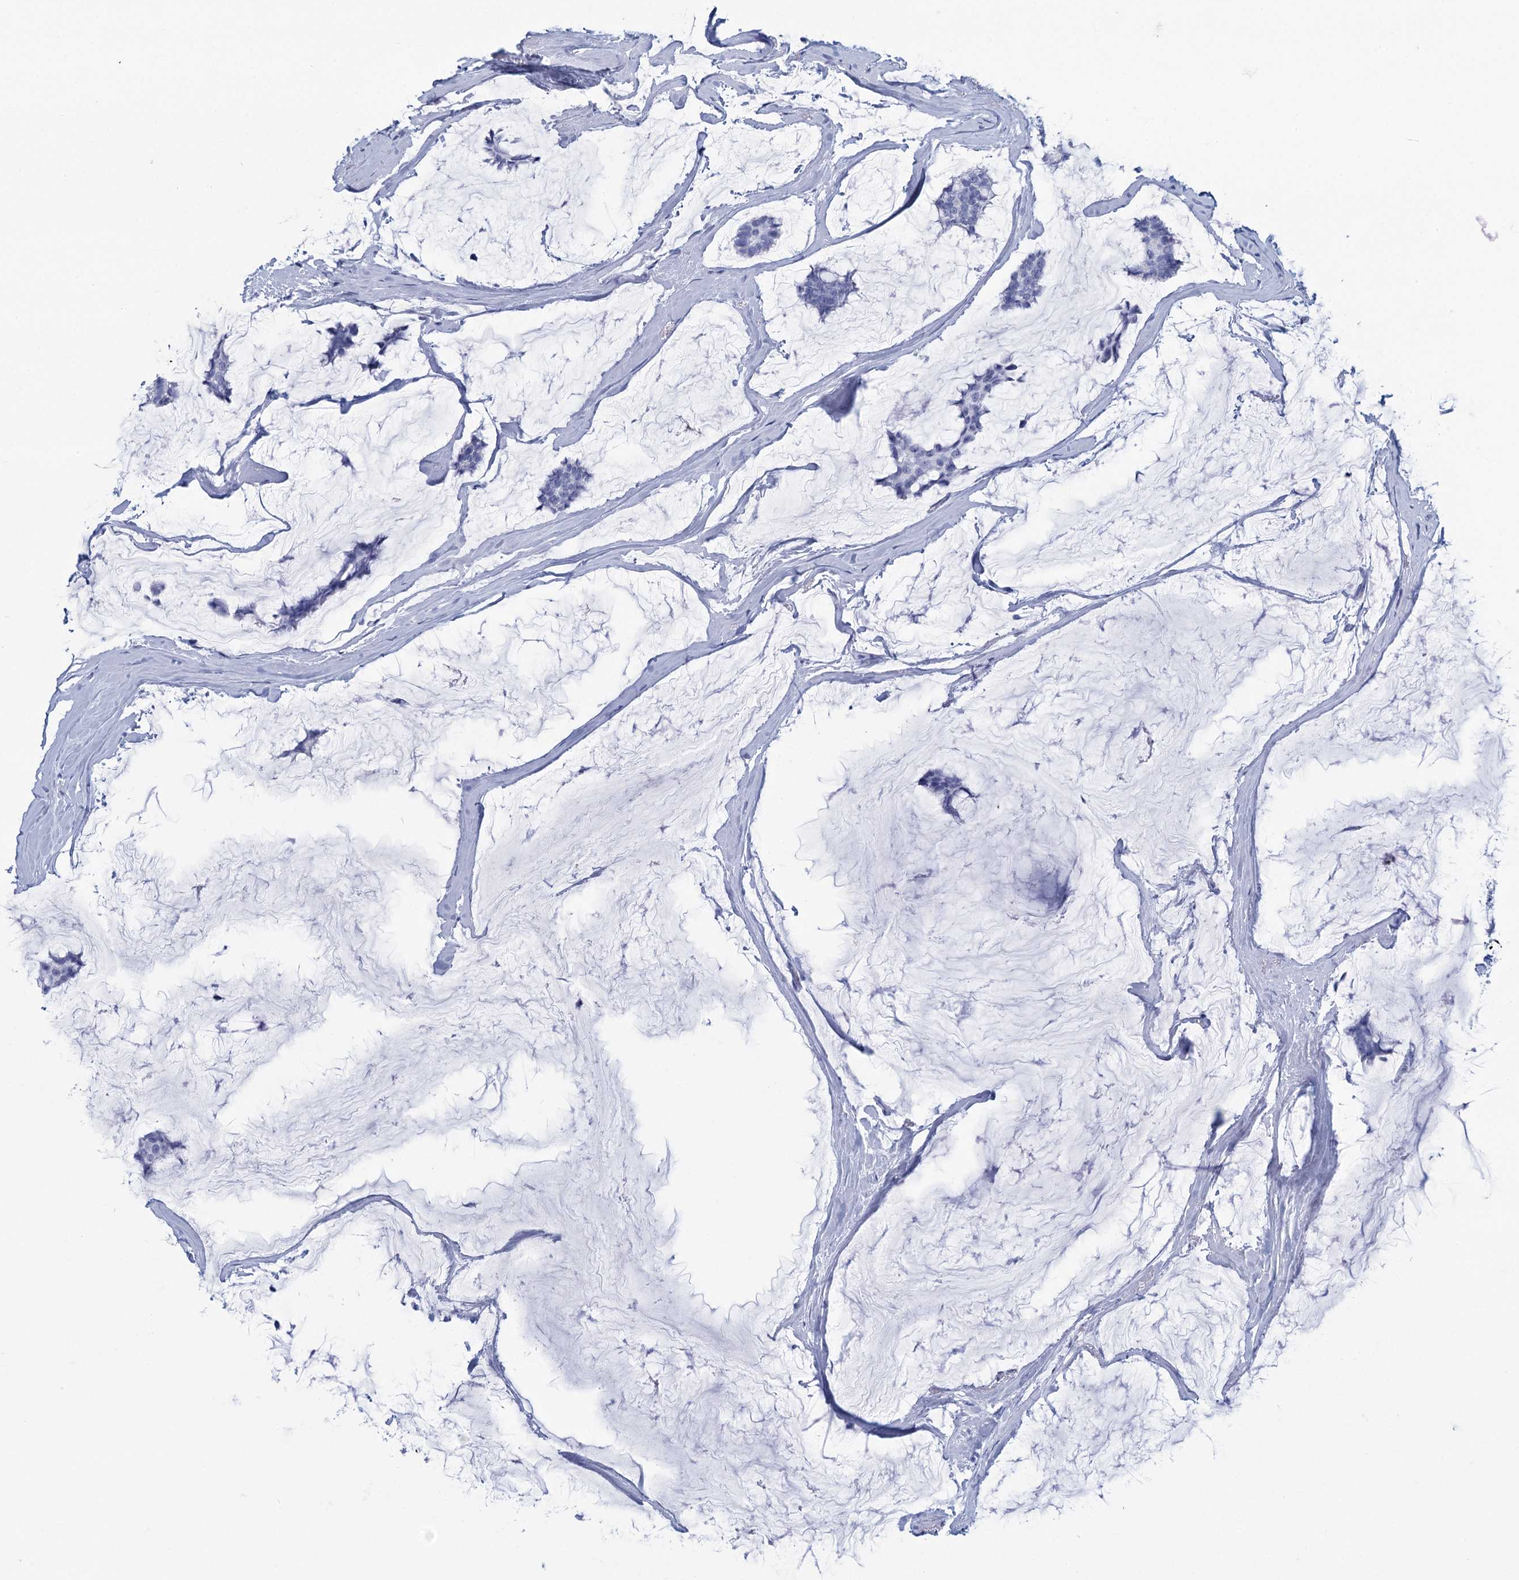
{"staining": {"intensity": "negative", "quantity": "none", "location": "none"}, "tissue": "breast cancer", "cell_type": "Tumor cells", "image_type": "cancer", "snomed": [{"axis": "morphology", "description": "Duct carcinoma"}, {"axis": "topography", "description": "Breast"}], "caption": "High power microscopy histopathology image of an IHC image of breast intraductal carcinoma, revealing no significant positivity in tumor cells. Nuclei are stained in blue.", "gene": "HES2", "patient": {"sex": "female", "age": 93}}